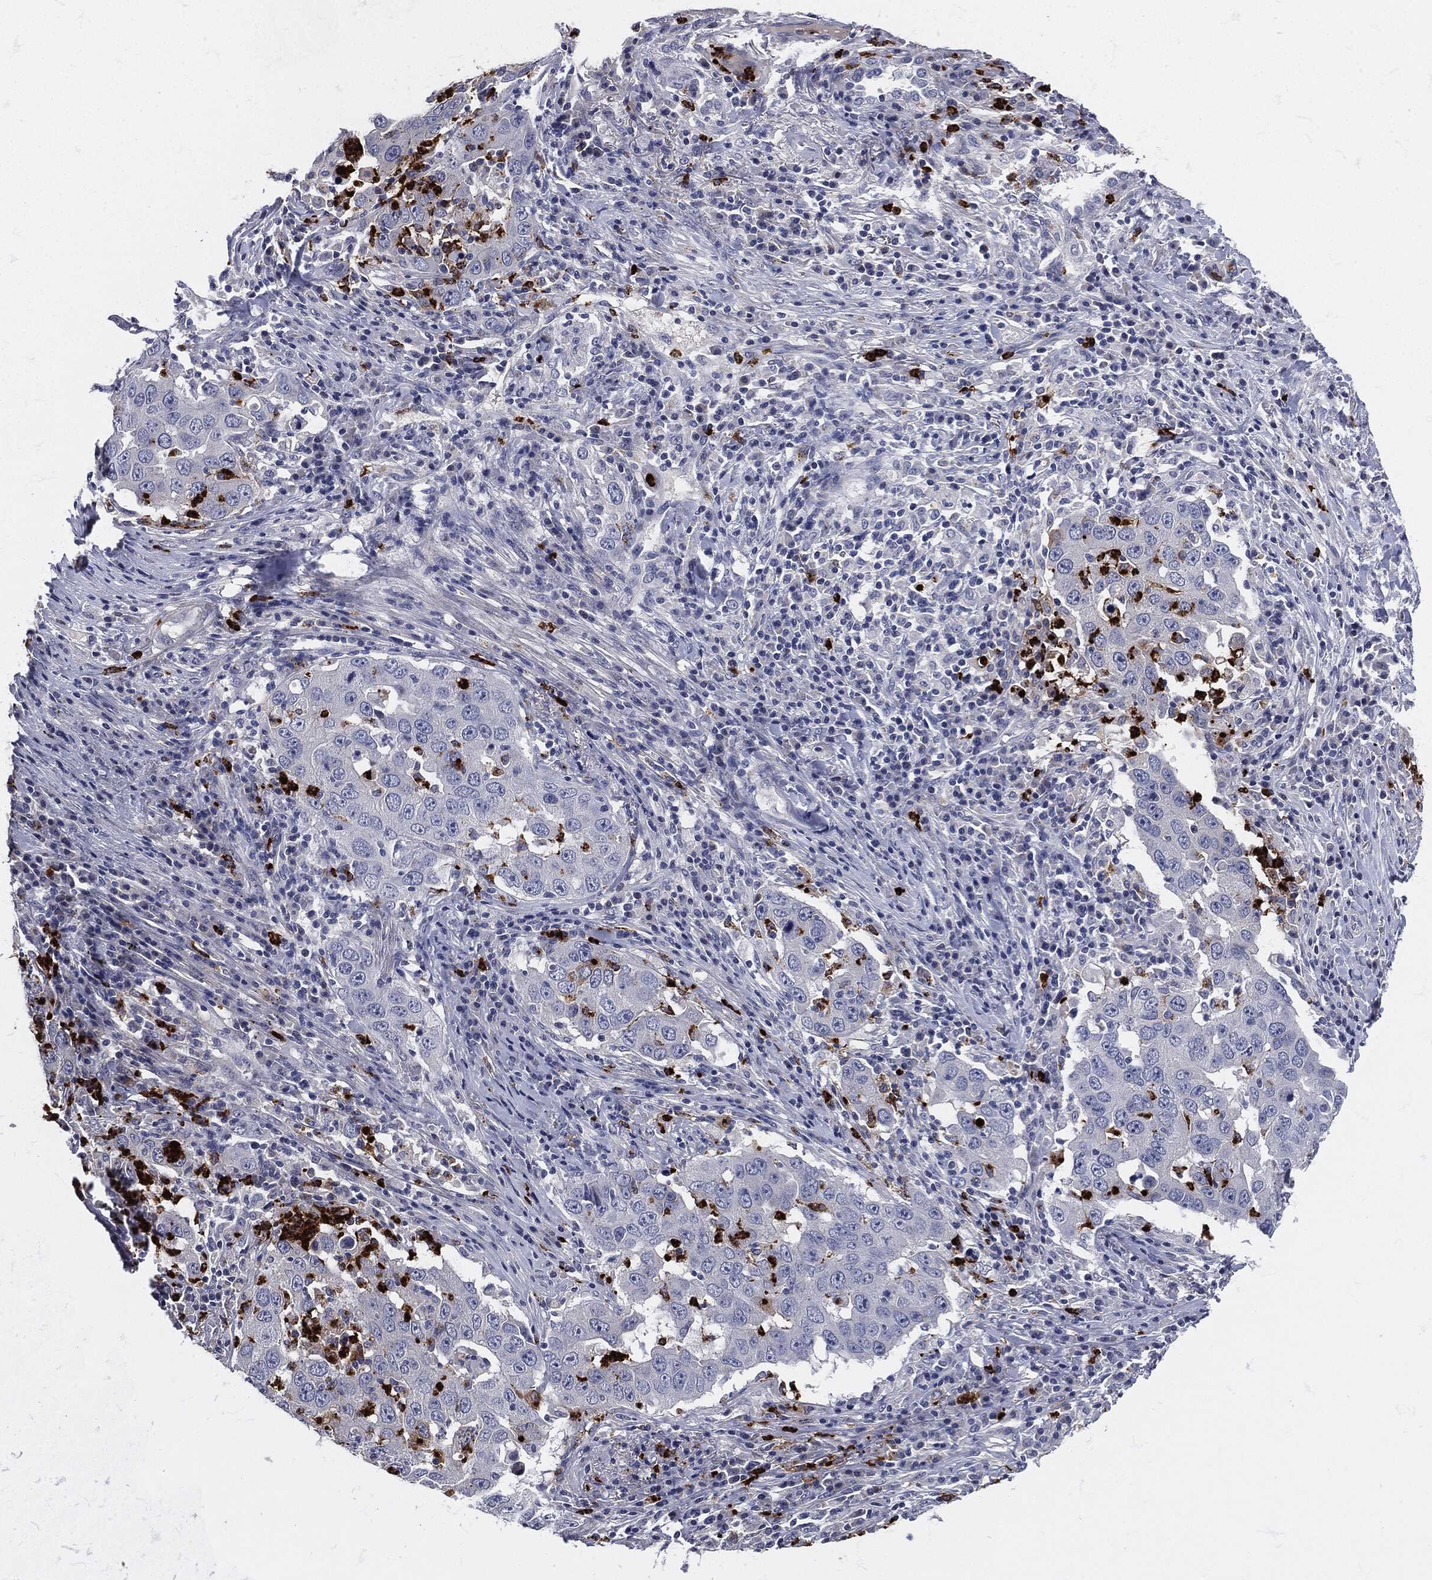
{"staining": {"intensity": "negative", "quantity": "none", "location": "none"}, "tissue": "lung cancer", "cell_type": "Tumor cells", "image_type": "cancer", "snomed": [{"axis": "morphology", "description": "Adenocarcinoma, NOS"}, {"axis": "topography", "description": "Lung"}], "caption": "This histopathology image is of adenocarcinoma (lung) stained with immunohistochemistry to label a protein in brown with the nuclei are counter-stained blue. There is no positivity in tumor cells.", "gene": "MPO", "patient": {"sex": "male", "age": 73}}